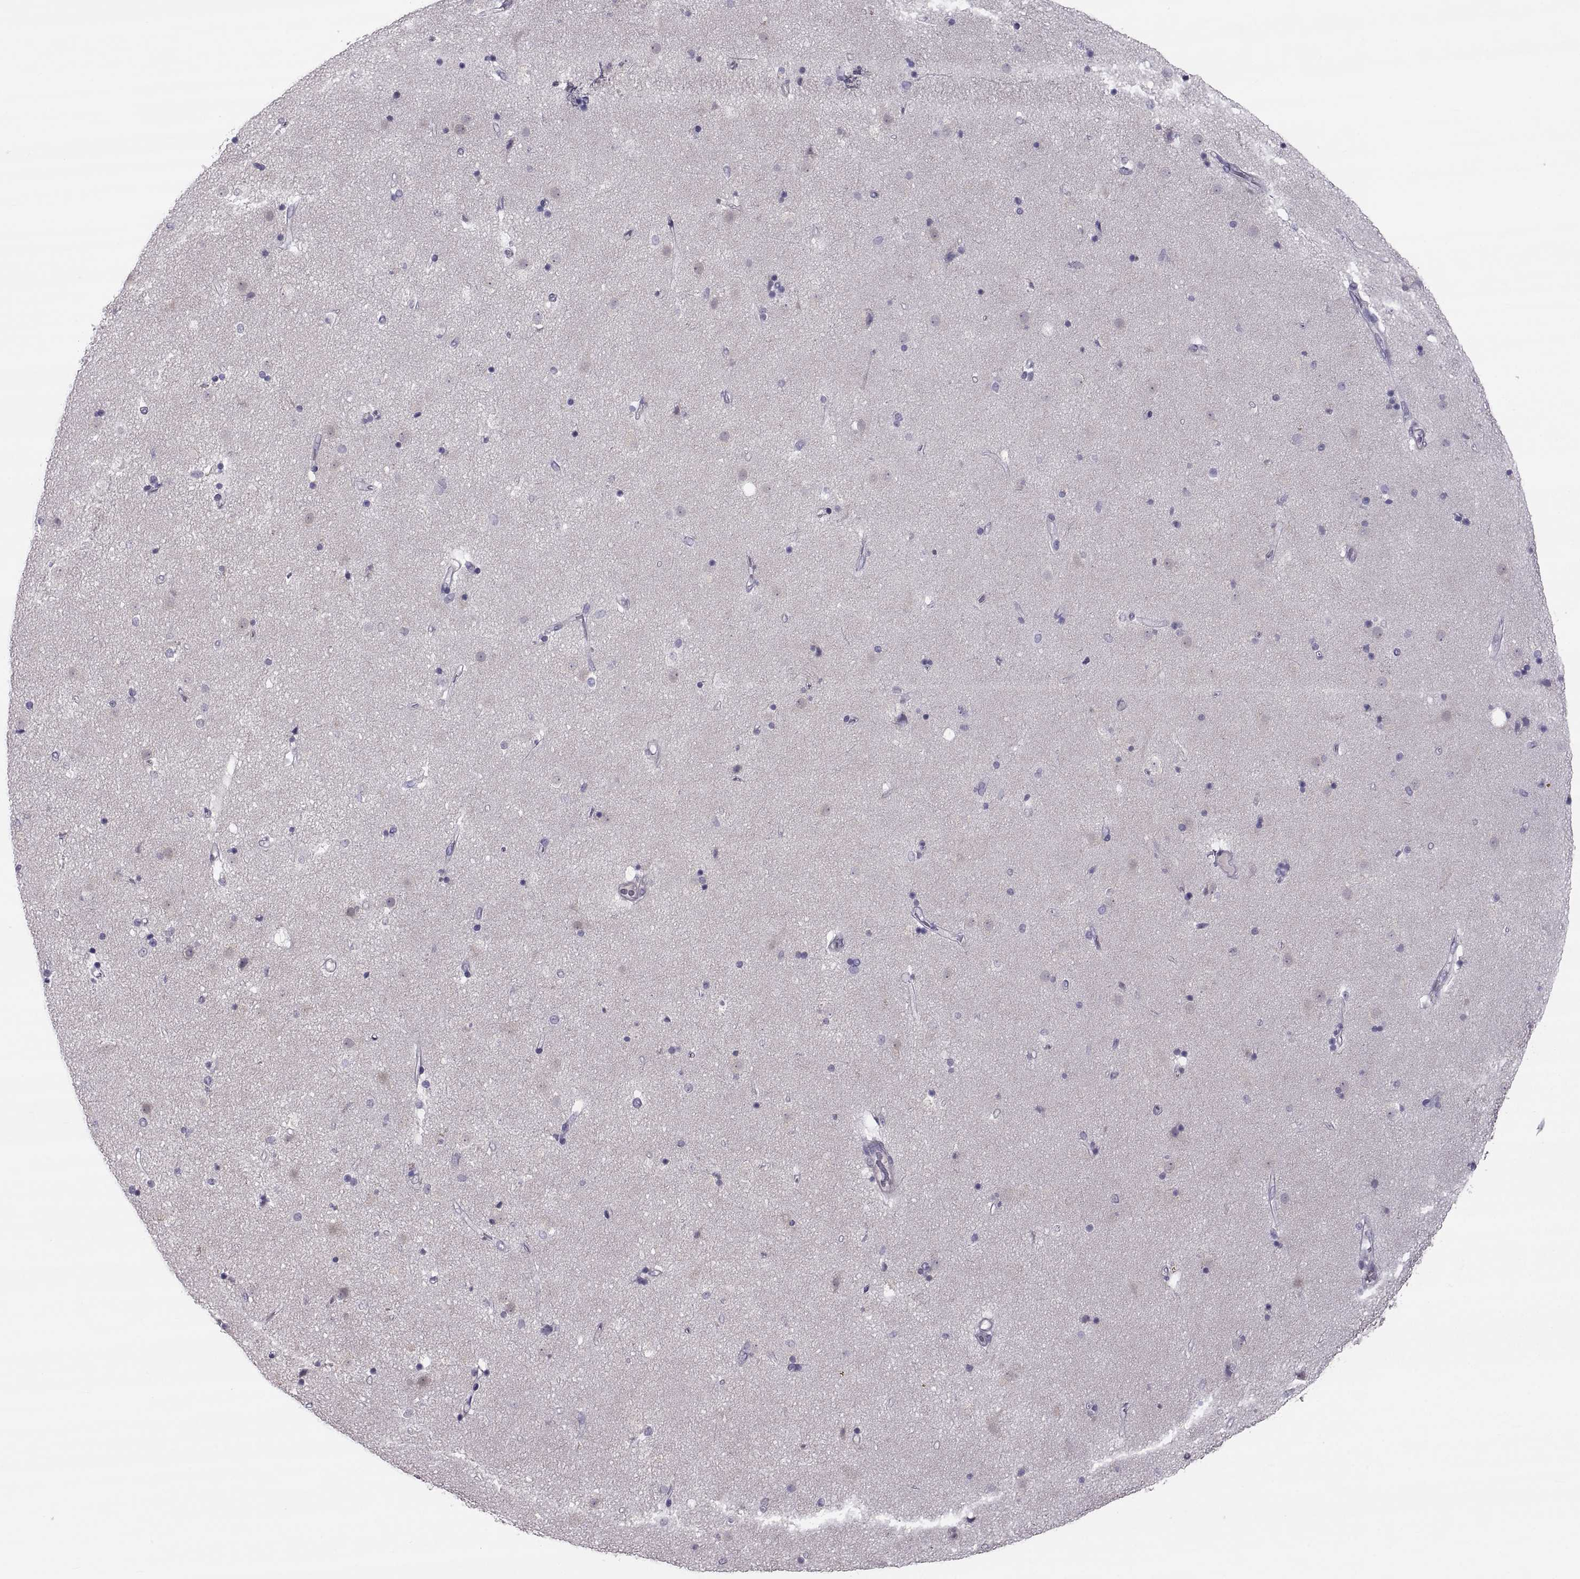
{"staining": {"intensity": "negative", "quantity": "none", "location": "none"}, "tissue": "caudate", "cell_type": "Glial cells", "image_type": "normal", "snomed": [{"axis": "morphology", "description": "Normal tissue, NOS"}, {"axis": "topography", "description": "Lateral ventricle wall"}], "caption": "Immunohistochemical staining of unremarkable caudate shows no significant positivity in glial cells.", "gene": "IGSF1", "patient": {"sex": "female", "age": 71}}